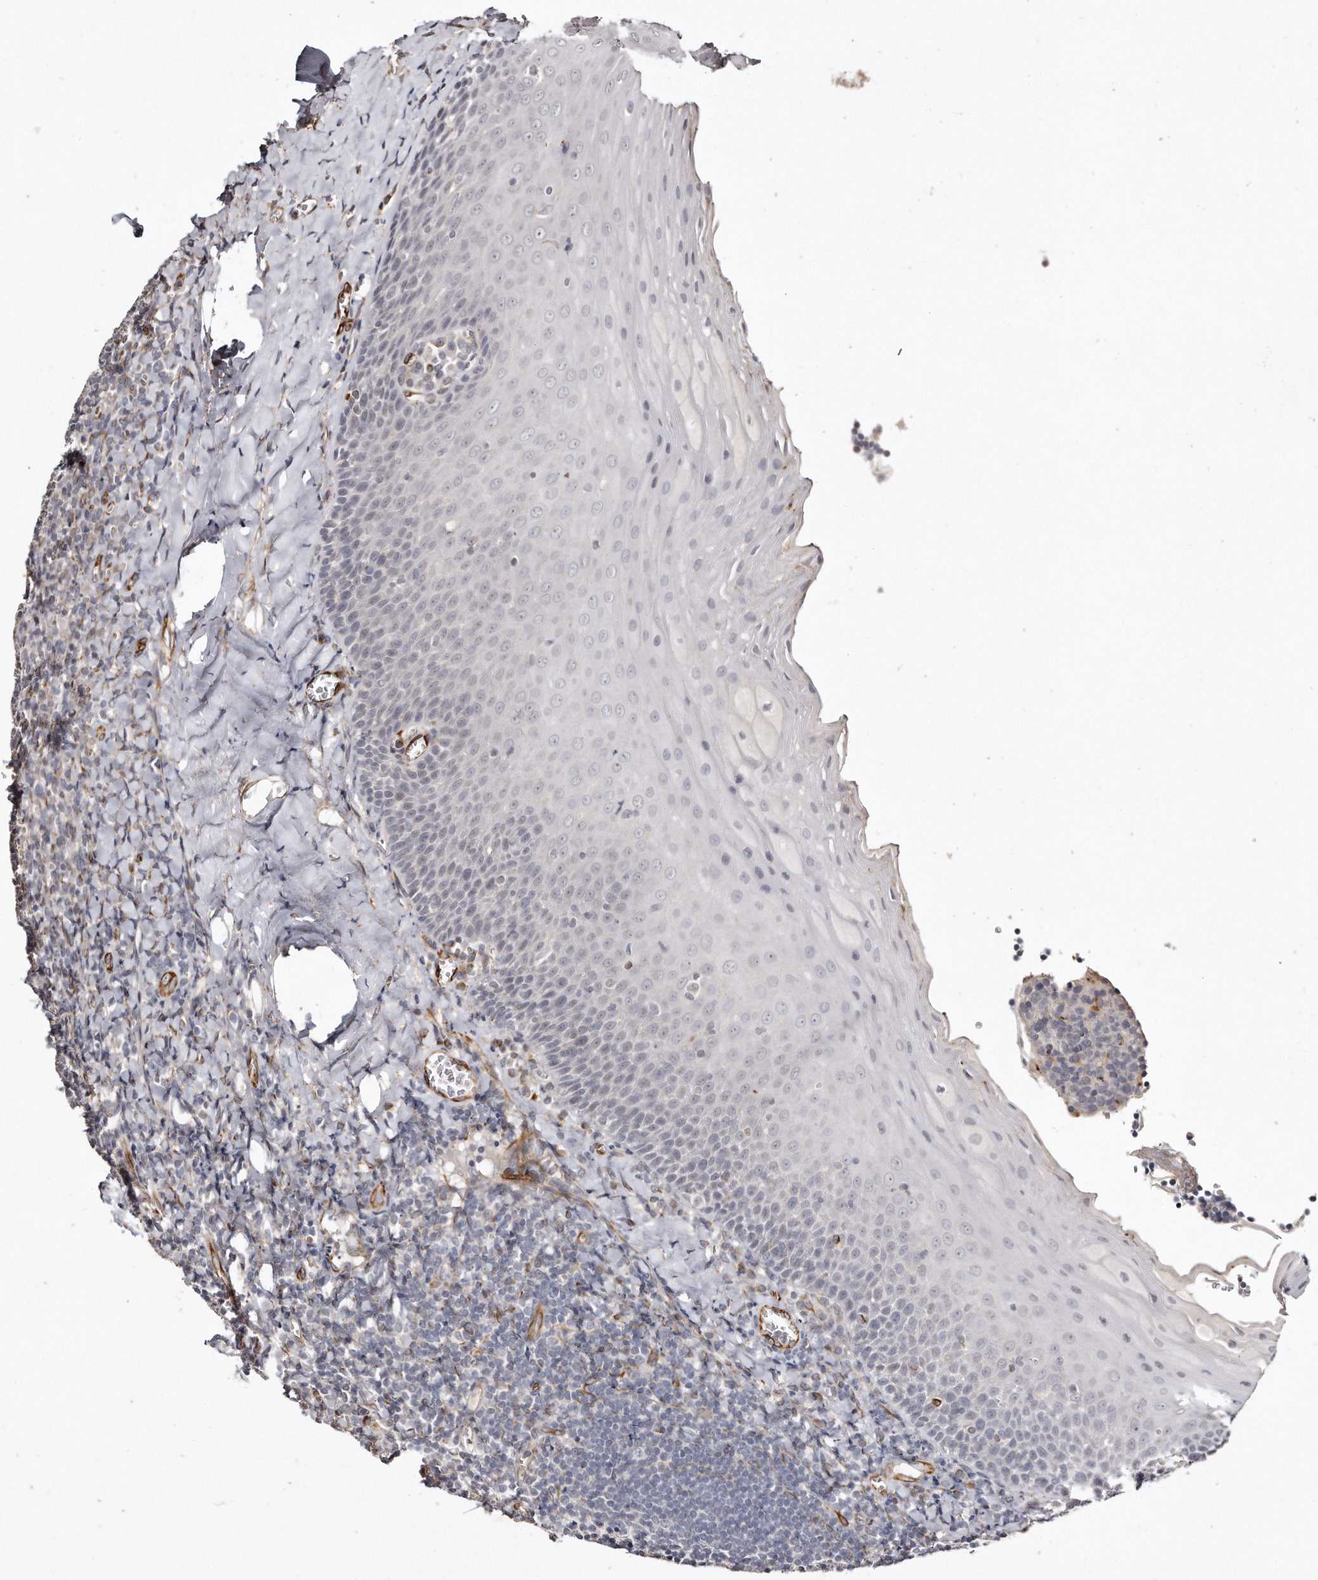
{"staining": {"intensity": "negative", "quantity": "none", "location": "none"}, "tissue": "tonsil", "cell_type": "Non-germinal center cells", "image_type": "normal", "snomed": [{"axis": "morphology", "description": "Normal tissue, NOS"}, {"axis": "topography", "description": "Tonsil"}], "caption": "IHC of unremarkable tonsil displays no positivity in non-germinal center cells.", "gene": "ZYG11A", "patient": {"sex": "male", "age": 27}}